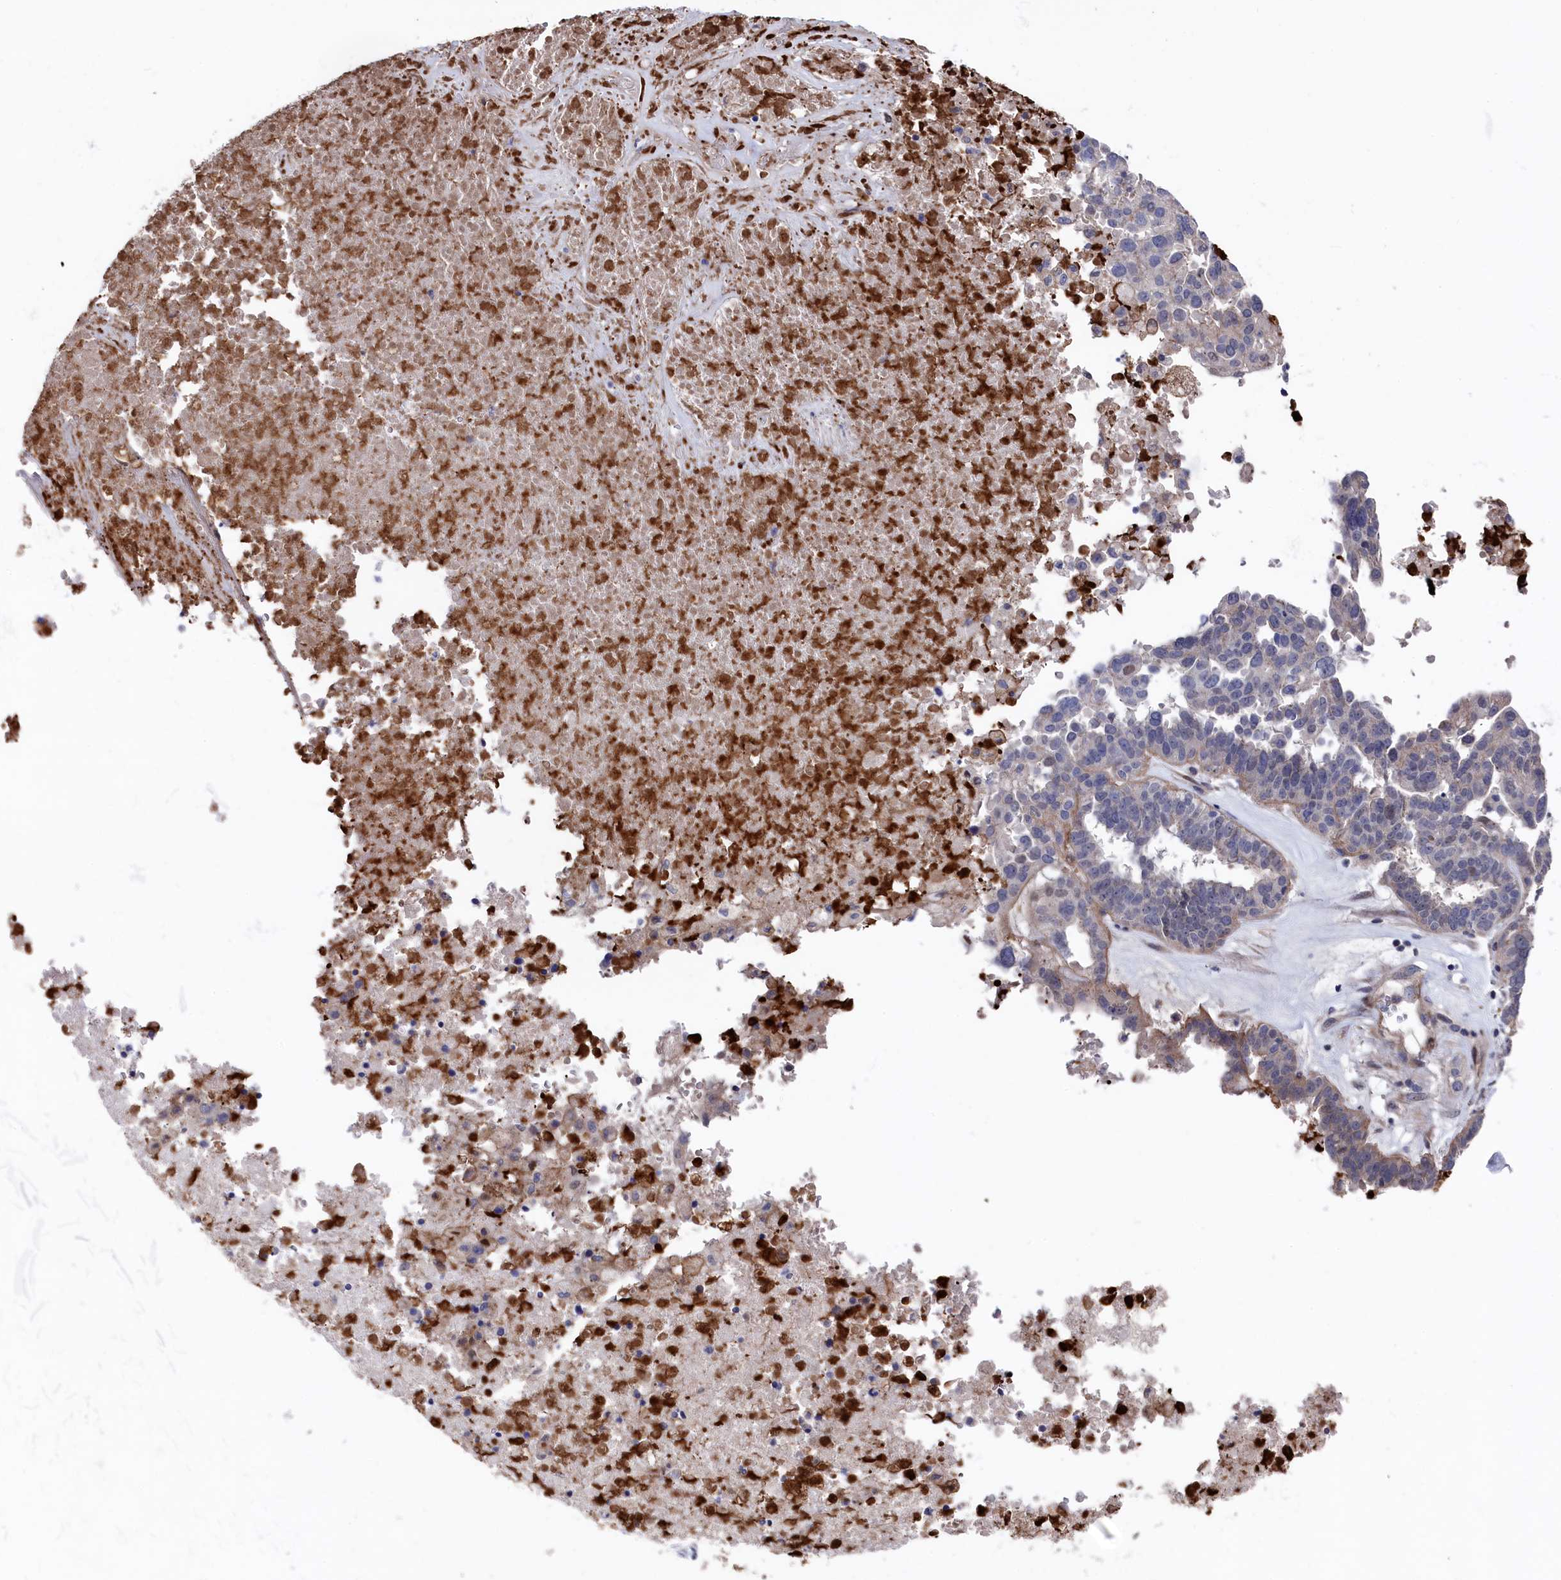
{"staining": {"intensity": "weak", "quantity": "<25%", "location": "cytoplasmic/membranous"}, "tissue": "ovarian cancer", "cell_type": "Tumor cells", "image_type": "cancer", "snomed": [{"axis": "morphology", "description": "Cystadenocarcinoma, serous, NOS"}, {"axis": "topography", "description": "Ovary"}], "caption": "The histopathology image reveals no staining of tumor cells in ovarian serous cystadenocarcinoma.", "gene": "ZNF891", "patient": {"sex": "female", "age": 59}}